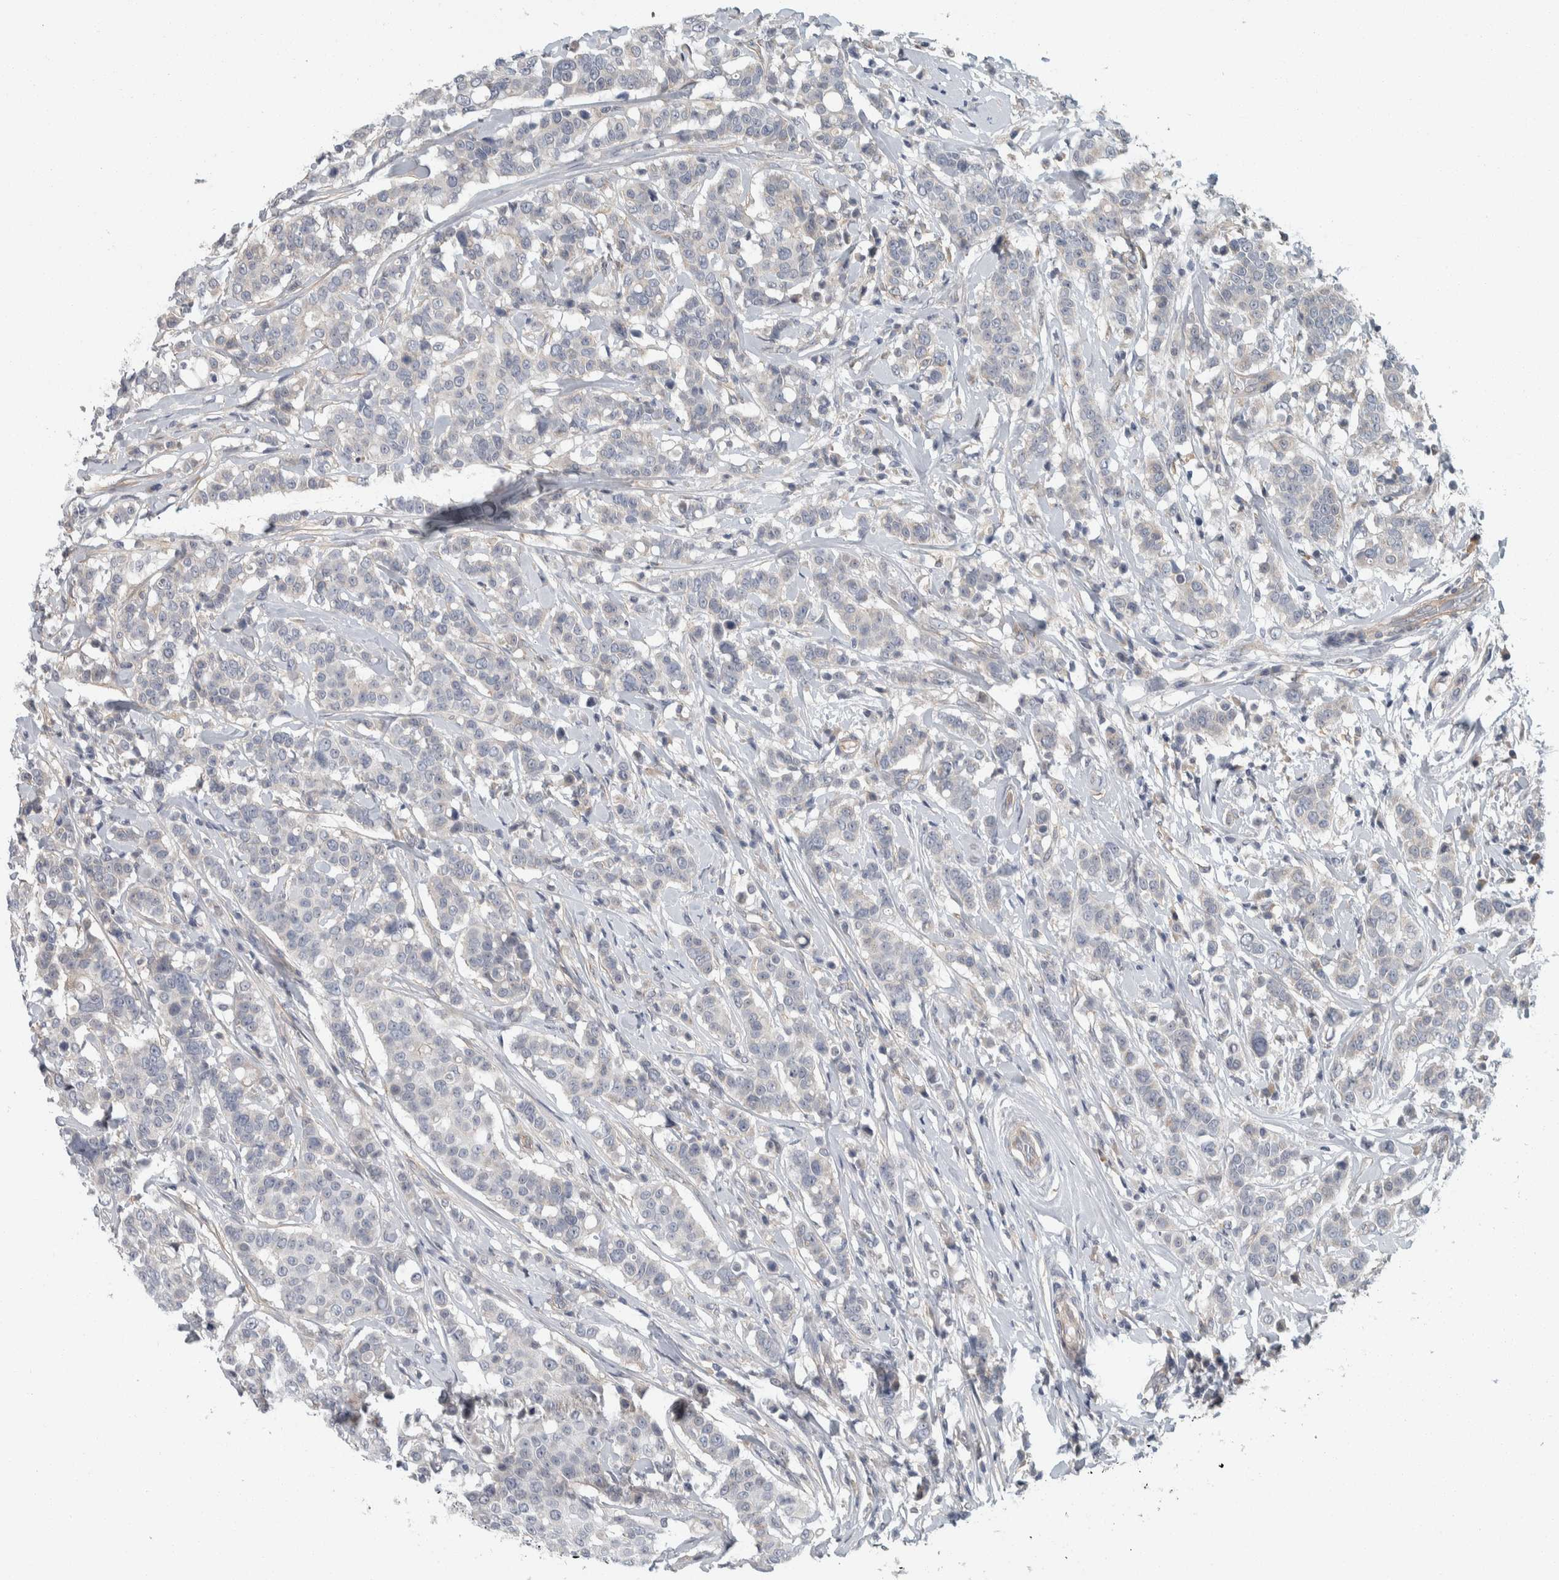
{"staining": {"intensity": "negative", "quantity": "none", "location": "none"}, "tissue": "breast cancer", "cell_type": "Tumor cells", "image_type": "cancer", "snomed": [{"axis": "morphology", "description": "Duct carcinoma"}, {"axis": "topography", "description": "Breast"}], "caption": "This is an IHC photomicrograph of human breast cancer (infiltrating ductal carcinoma). There is no staining in tumor cells.", "gene": "KCNJ3", "patient": {"sex": "female", "age": 27}}